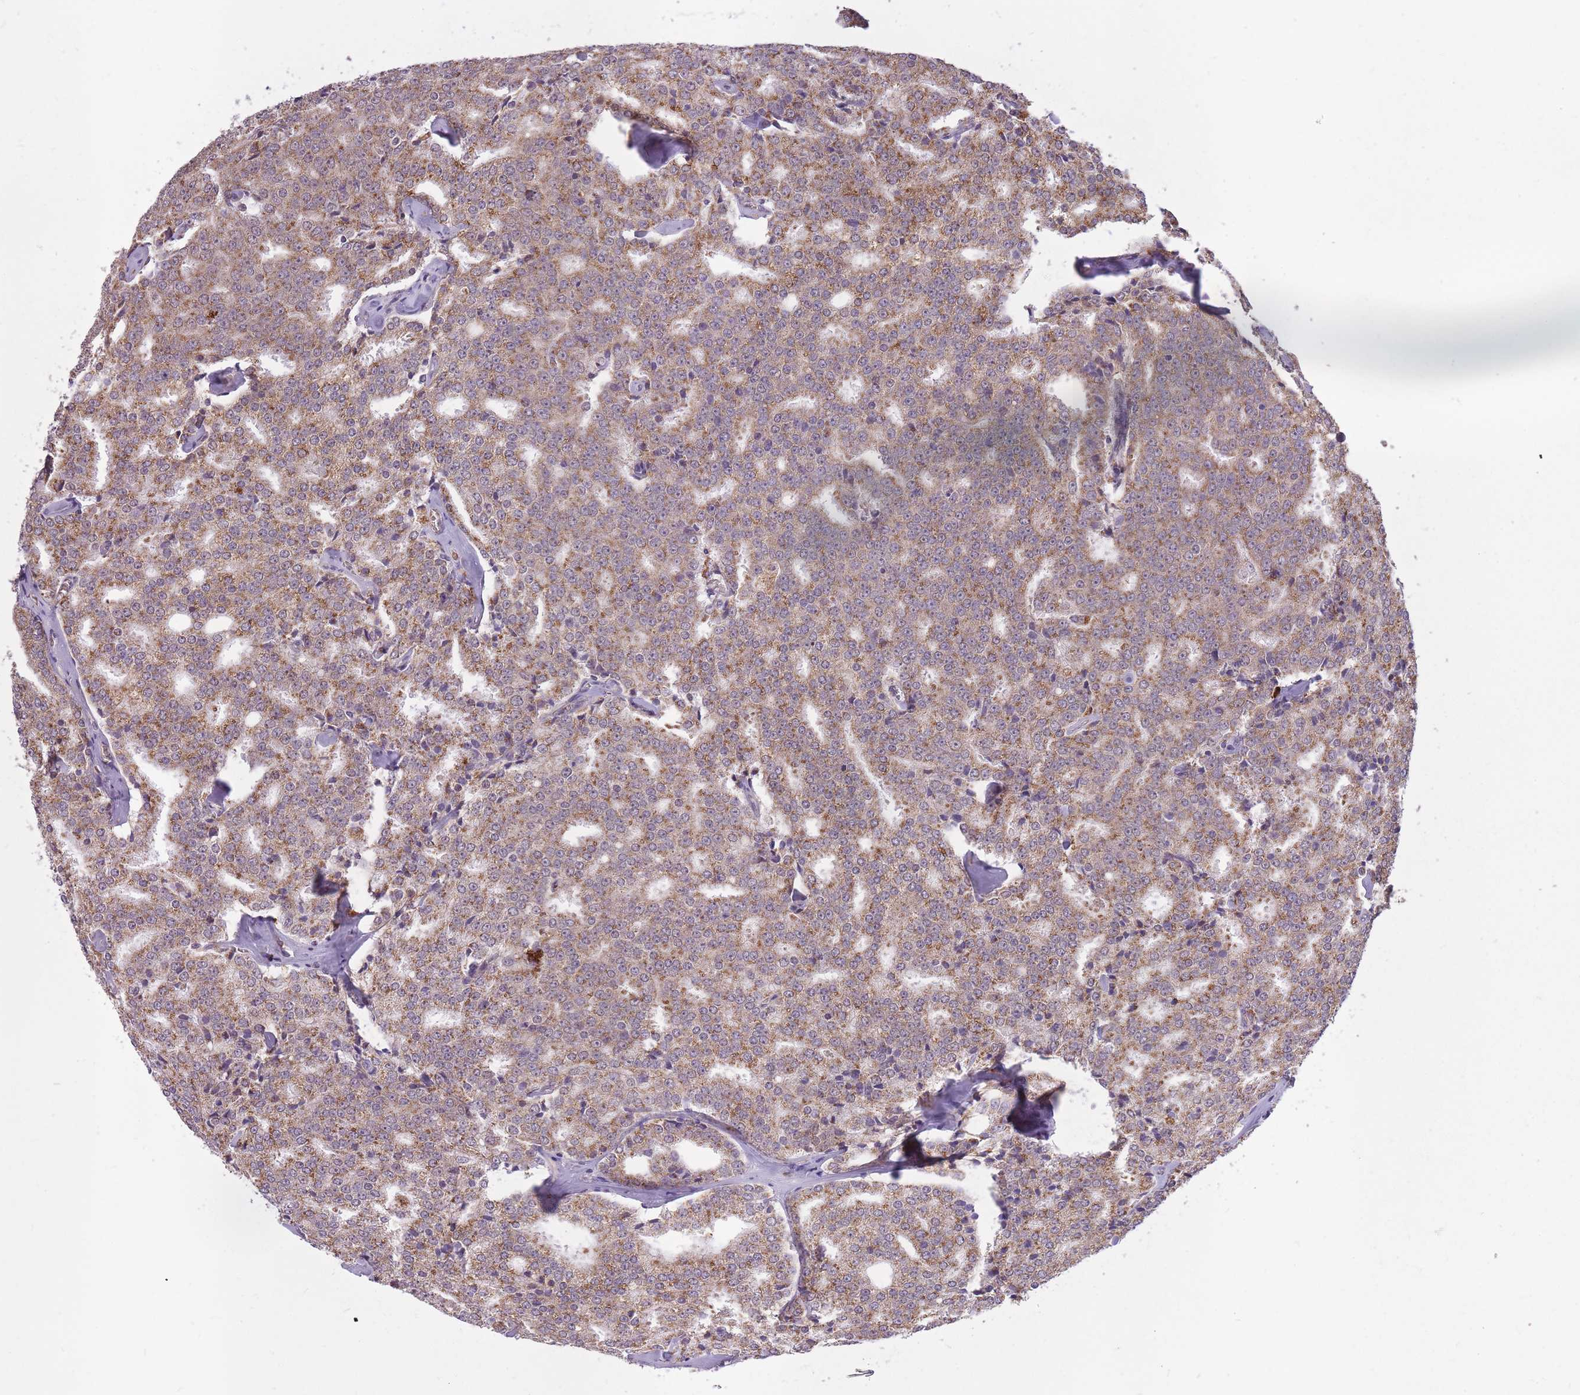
{"staining": {"intensity": "moderate", "quantity": ">75%", "location": "cytoplasmic/membranous"}, "tissue": "prostate cancer", "cell_type": "Tumor cells", "image_type": "cancer", "snomed": [{"axis": "morphology", "description": "Adenocarcinoma, Low grade"}, {"axis": "topography", "description": "Prostate"}], "caption": "Immunohistochemical staining of prostate adenocarcinoma (low-grade) shows medium levels of moderate cytoplasmic/membranous expression in about >75% of tumor cells. Using DAB (3,3'-diaminobenzidine) (brown) and hematoxylin (blue) stains, captured at high magnification using brightfield microscopy.", "gene": "POLR3F", "patient": {"sex": "male", "age": 60}}